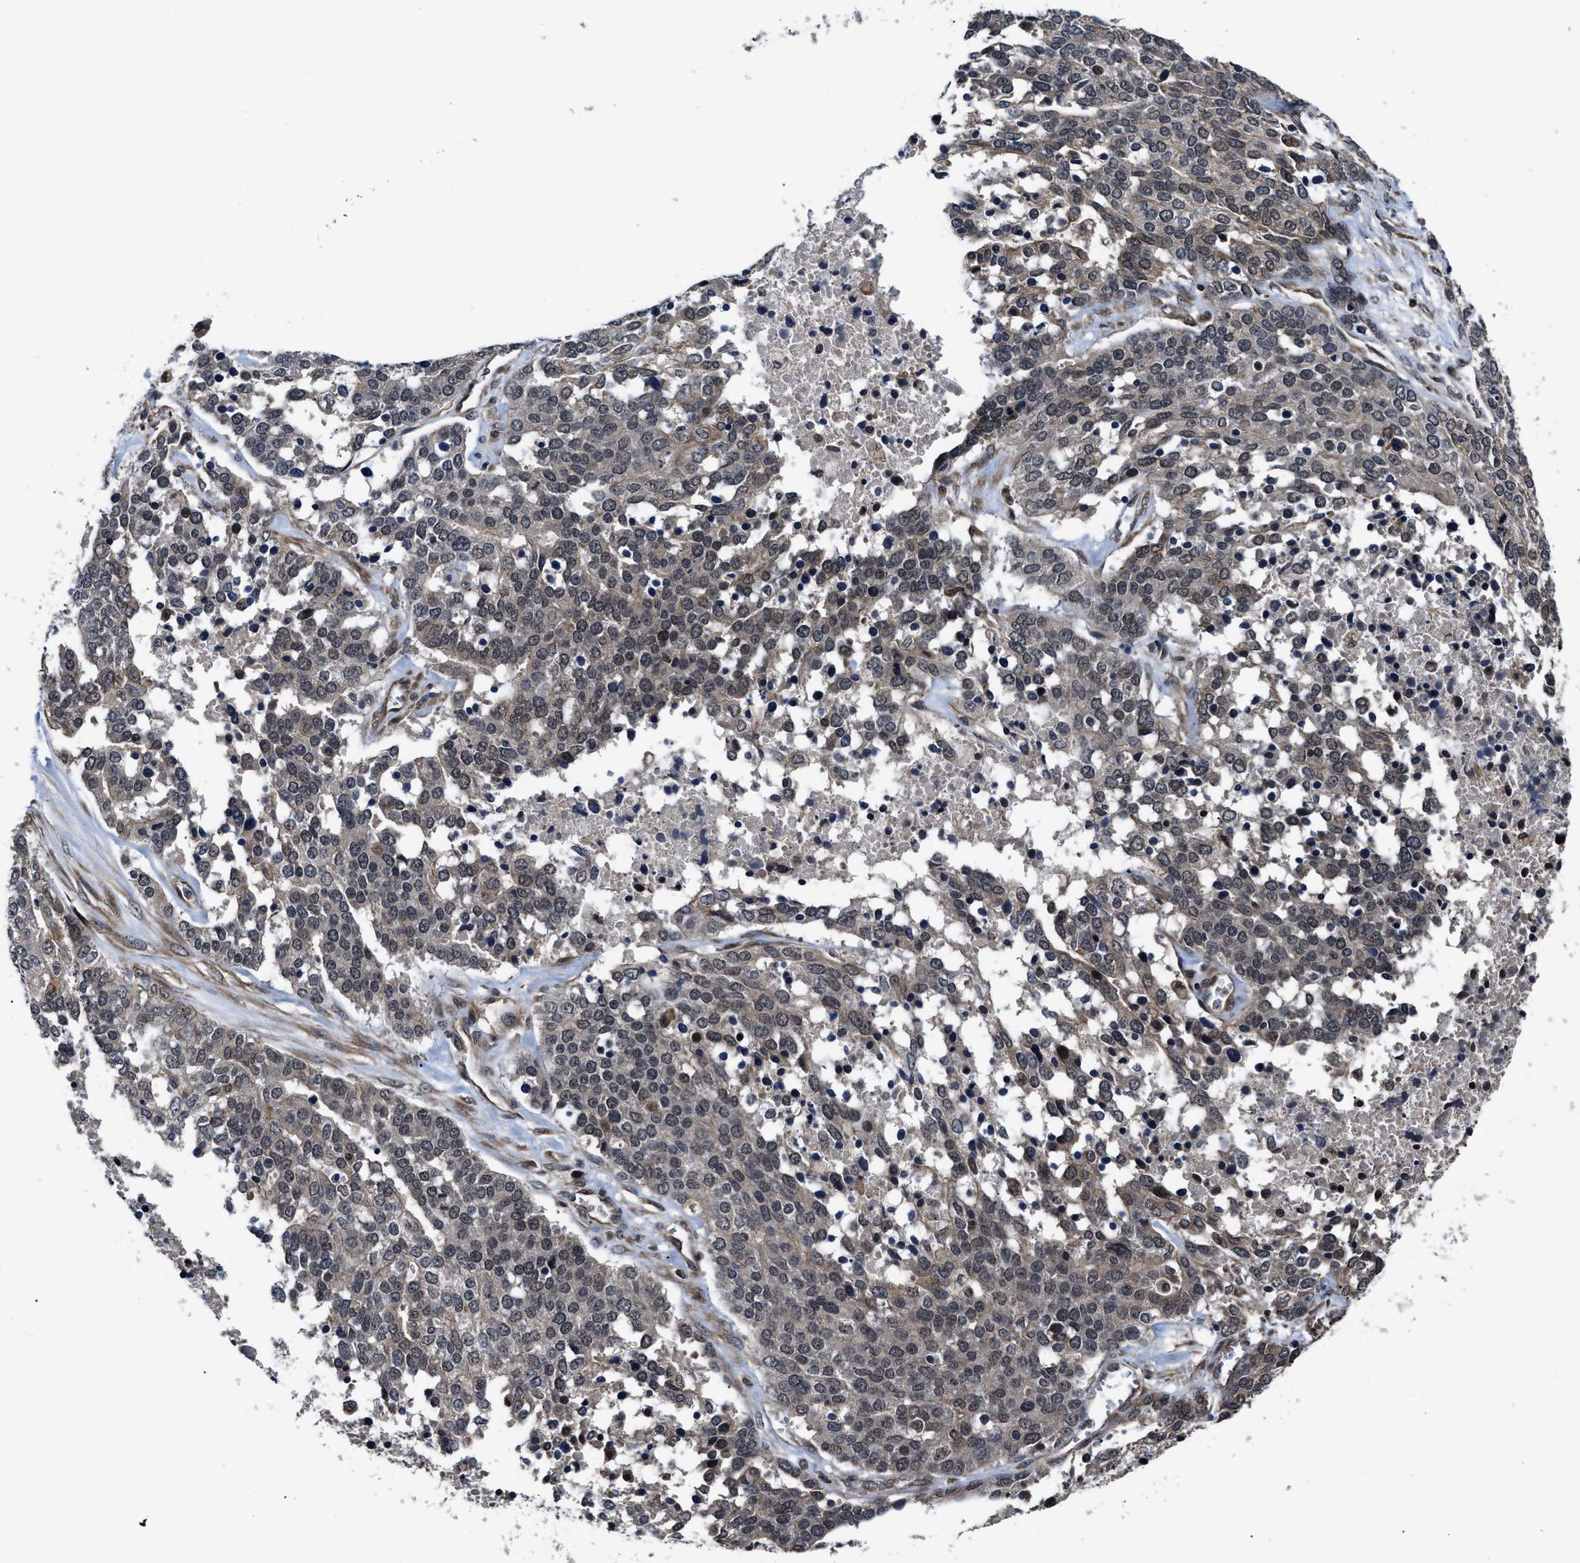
{"staining": {"intensity": "weak", "quantity": "25%-75%", "location": "cytoplasmic/membranous"}, "tissue": "ovarian cancer", "cell_type": "Tumor cells", "image_type": "cancer", "snomed": [{"axis": "morphology", "description": "Cystadenocarcinoma, serous, NOS"}, {"axis": "topography", "description": "Ovary"}], "caption": "Tumor cells exhibit weak cytoplasmic/membranous positivity in approximately 25%-75% of cells in ovarian cancer.", "gene": "DNAJC14", "patient": {"sex": "female", "age": 44}}